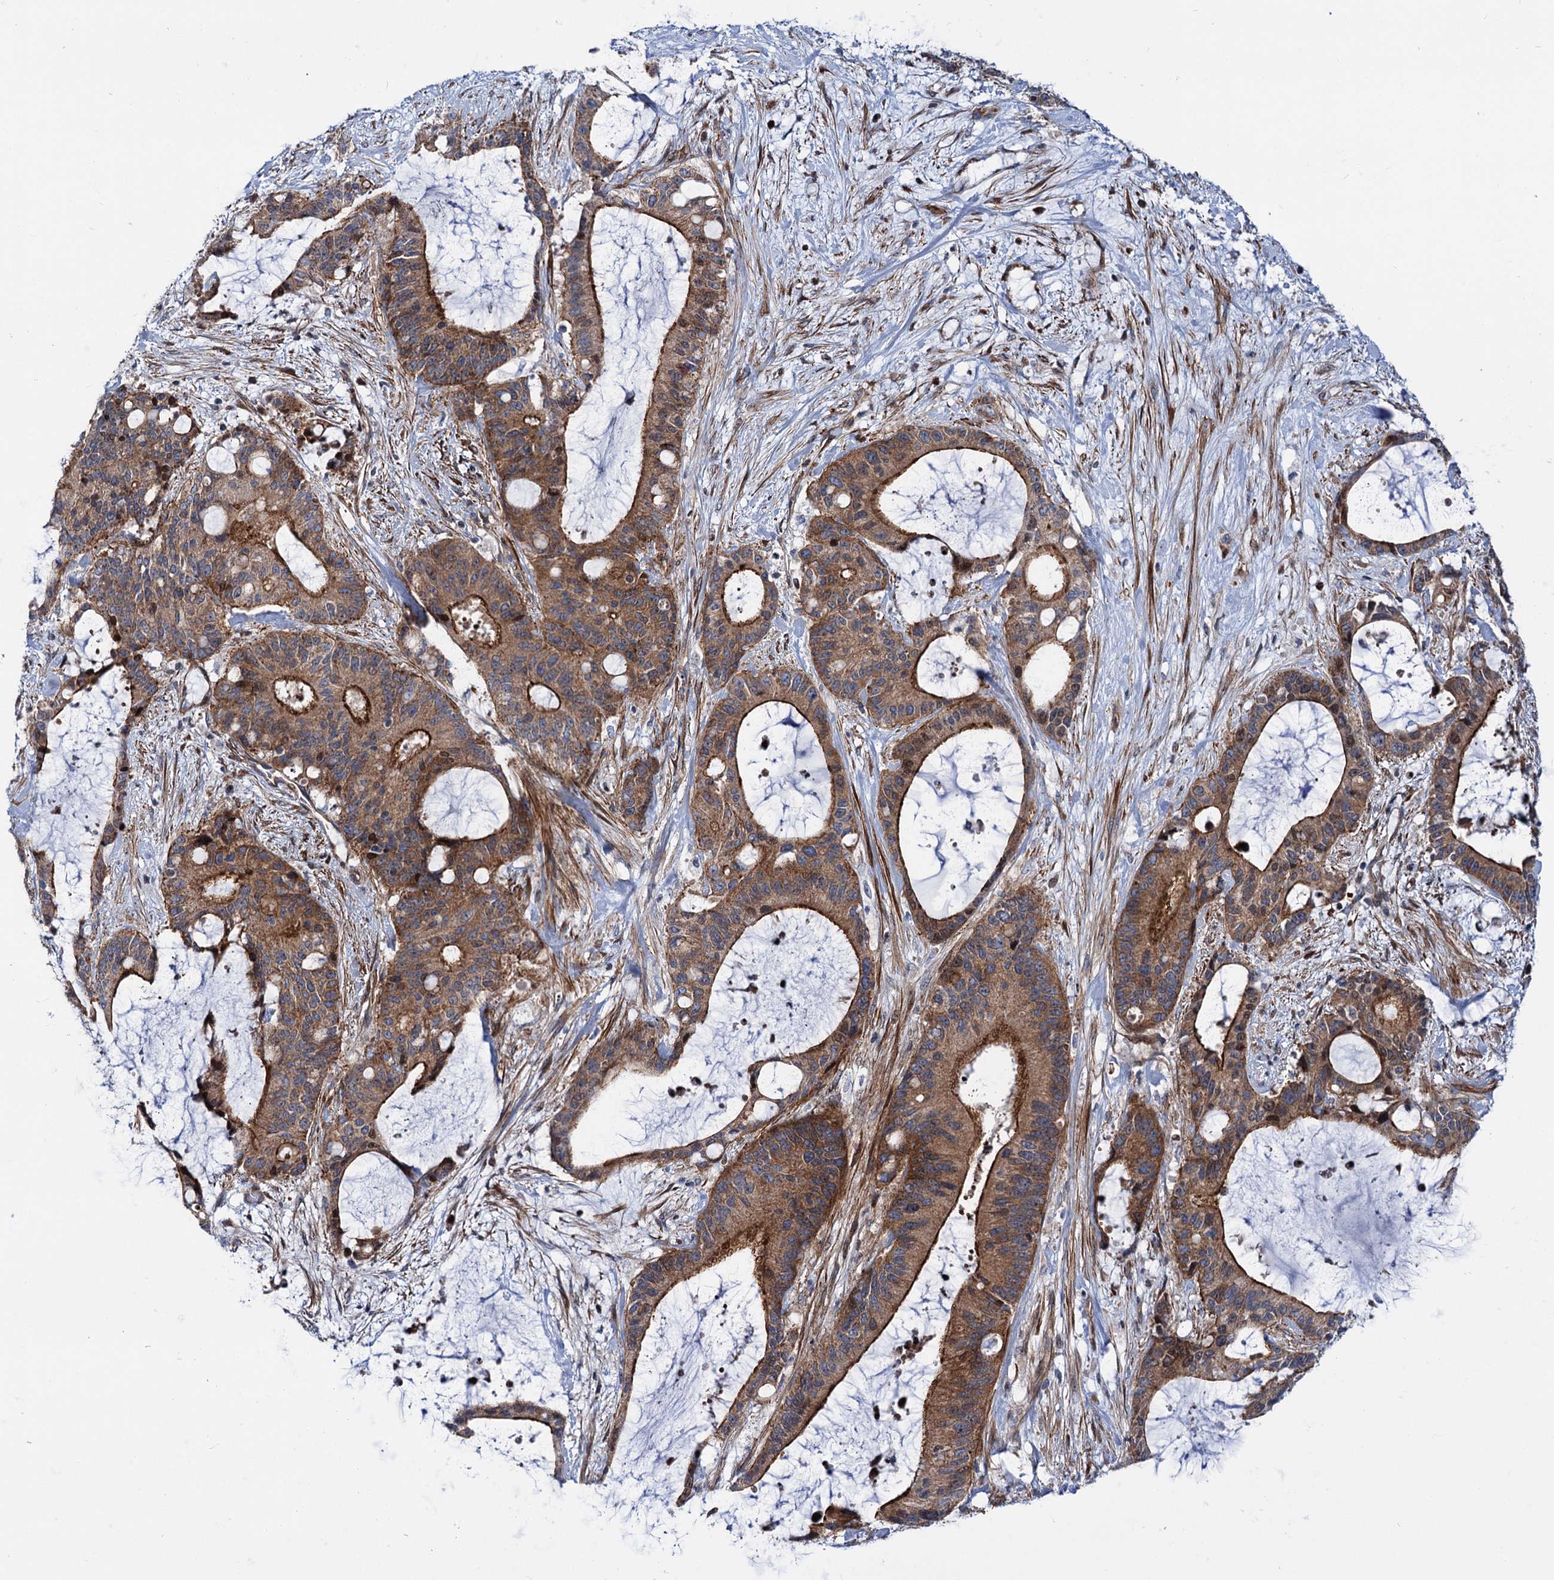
{"staining": {"intensity": "moderate", "quantity": ">75%", "location": "cytoplasmic/membranous"}, "tissue": "liver cancer", "cell_type": "Tumor cells", "image_type": "cancer", "snomed": [{"axis": "morphology", "description": "Normal tissue, NOS"}, {"axis": "morphology", "description": "Cholangiocarcinoma"}, {"axis": "topography", "description": "Liver"}, {"axis": "topography", "description": "Peripheral nerve tissue"}], "caption": "Moderate cytoplasmic/membranous protein positivity is appreciated in about >75% of tumor cells in cholangiocarcinoma (liver).", "gene": "THAP9", "patient": {"sex": "female", "age": 73}}